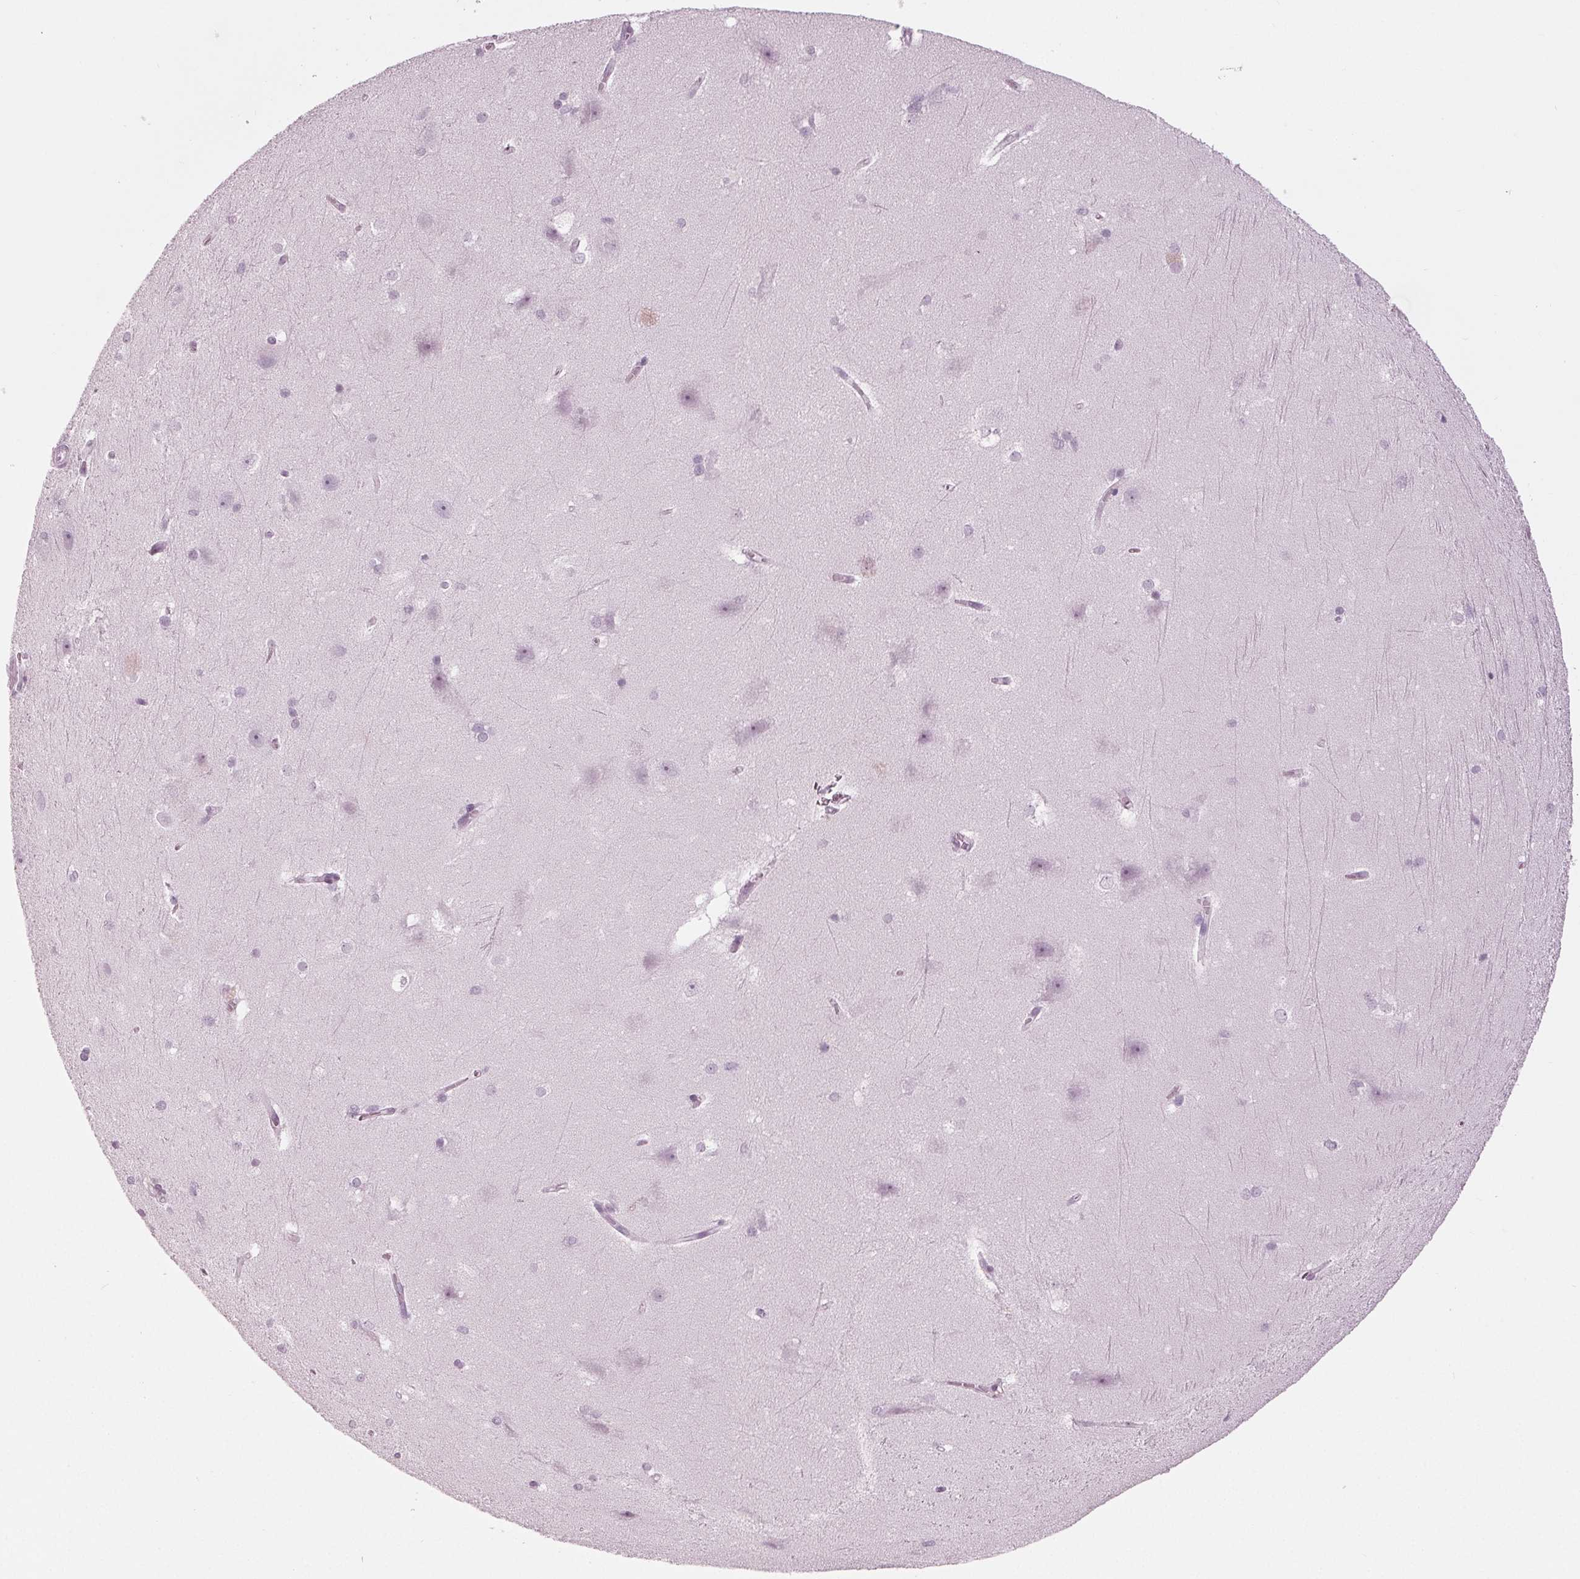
{"staining": {"intensity": "negative", "quantity": "none", "location": "none"}, "tissue": "hippocampus", "cell_type": "Glial cells", "image_type": "normal", "snomed": [{"axis": "morphology", "description": "Normal tissue, NOS"}, {"axis": "topography", "description": "Cerebral cortex"}, {"axis": "topography", "description": "Hippocampus"}], "caption": "The IHC image has no significant expression in glial cells of hippocampus.", "gene": "KRT28", "patient": {"sex": "female", "age": 19}}